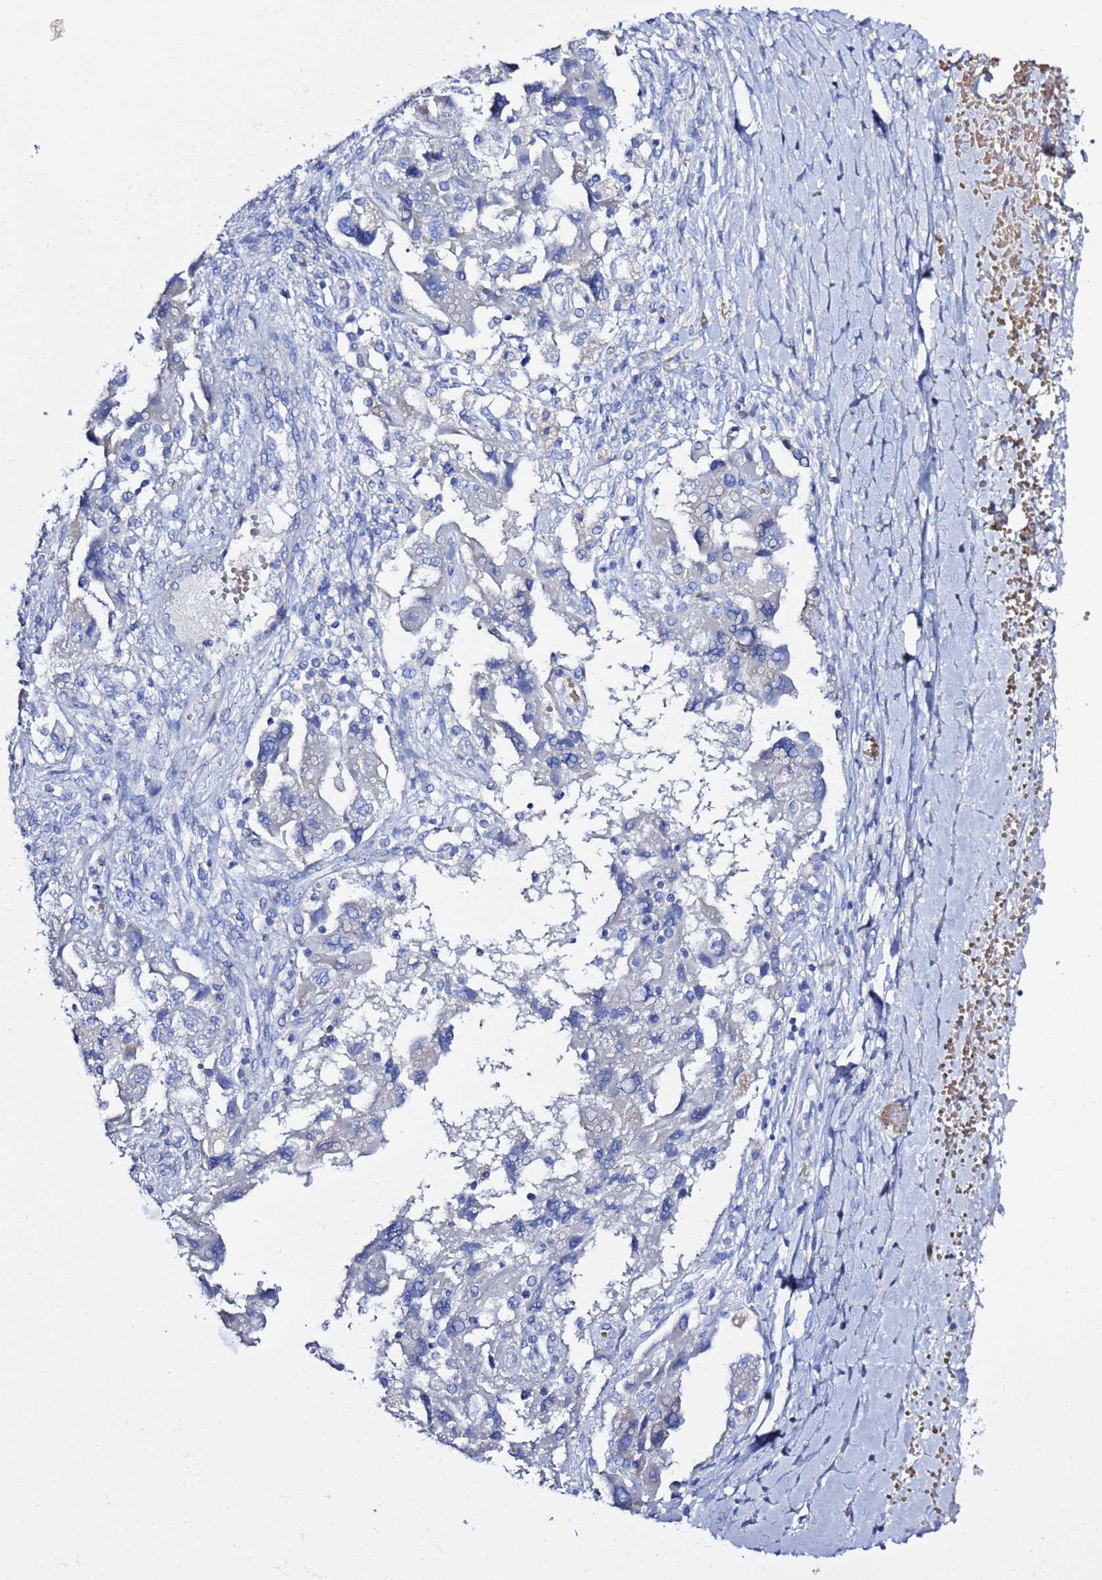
{"staining": {"intensity": "negative", "quantity": "none", "location": "none"}, "tissue": "ovarian cancer", "cell_type": "Tumor cells", "image_type": "cancer", "snomed": [{"axis": "morphology", "description": "Carcinoma, NOS"}, {"axis": "morphology", "description": "Cystadenocarcinoma, serous, NOS"}, {"axis": "topography", "description": "Ovary"}], "caption": "Protein analysis of ovarian serous cystadenocarcinoma reveals no significant expression in tumor cells.", "gene": "USP18", "patient": {"sex": "female", "age": 69}}